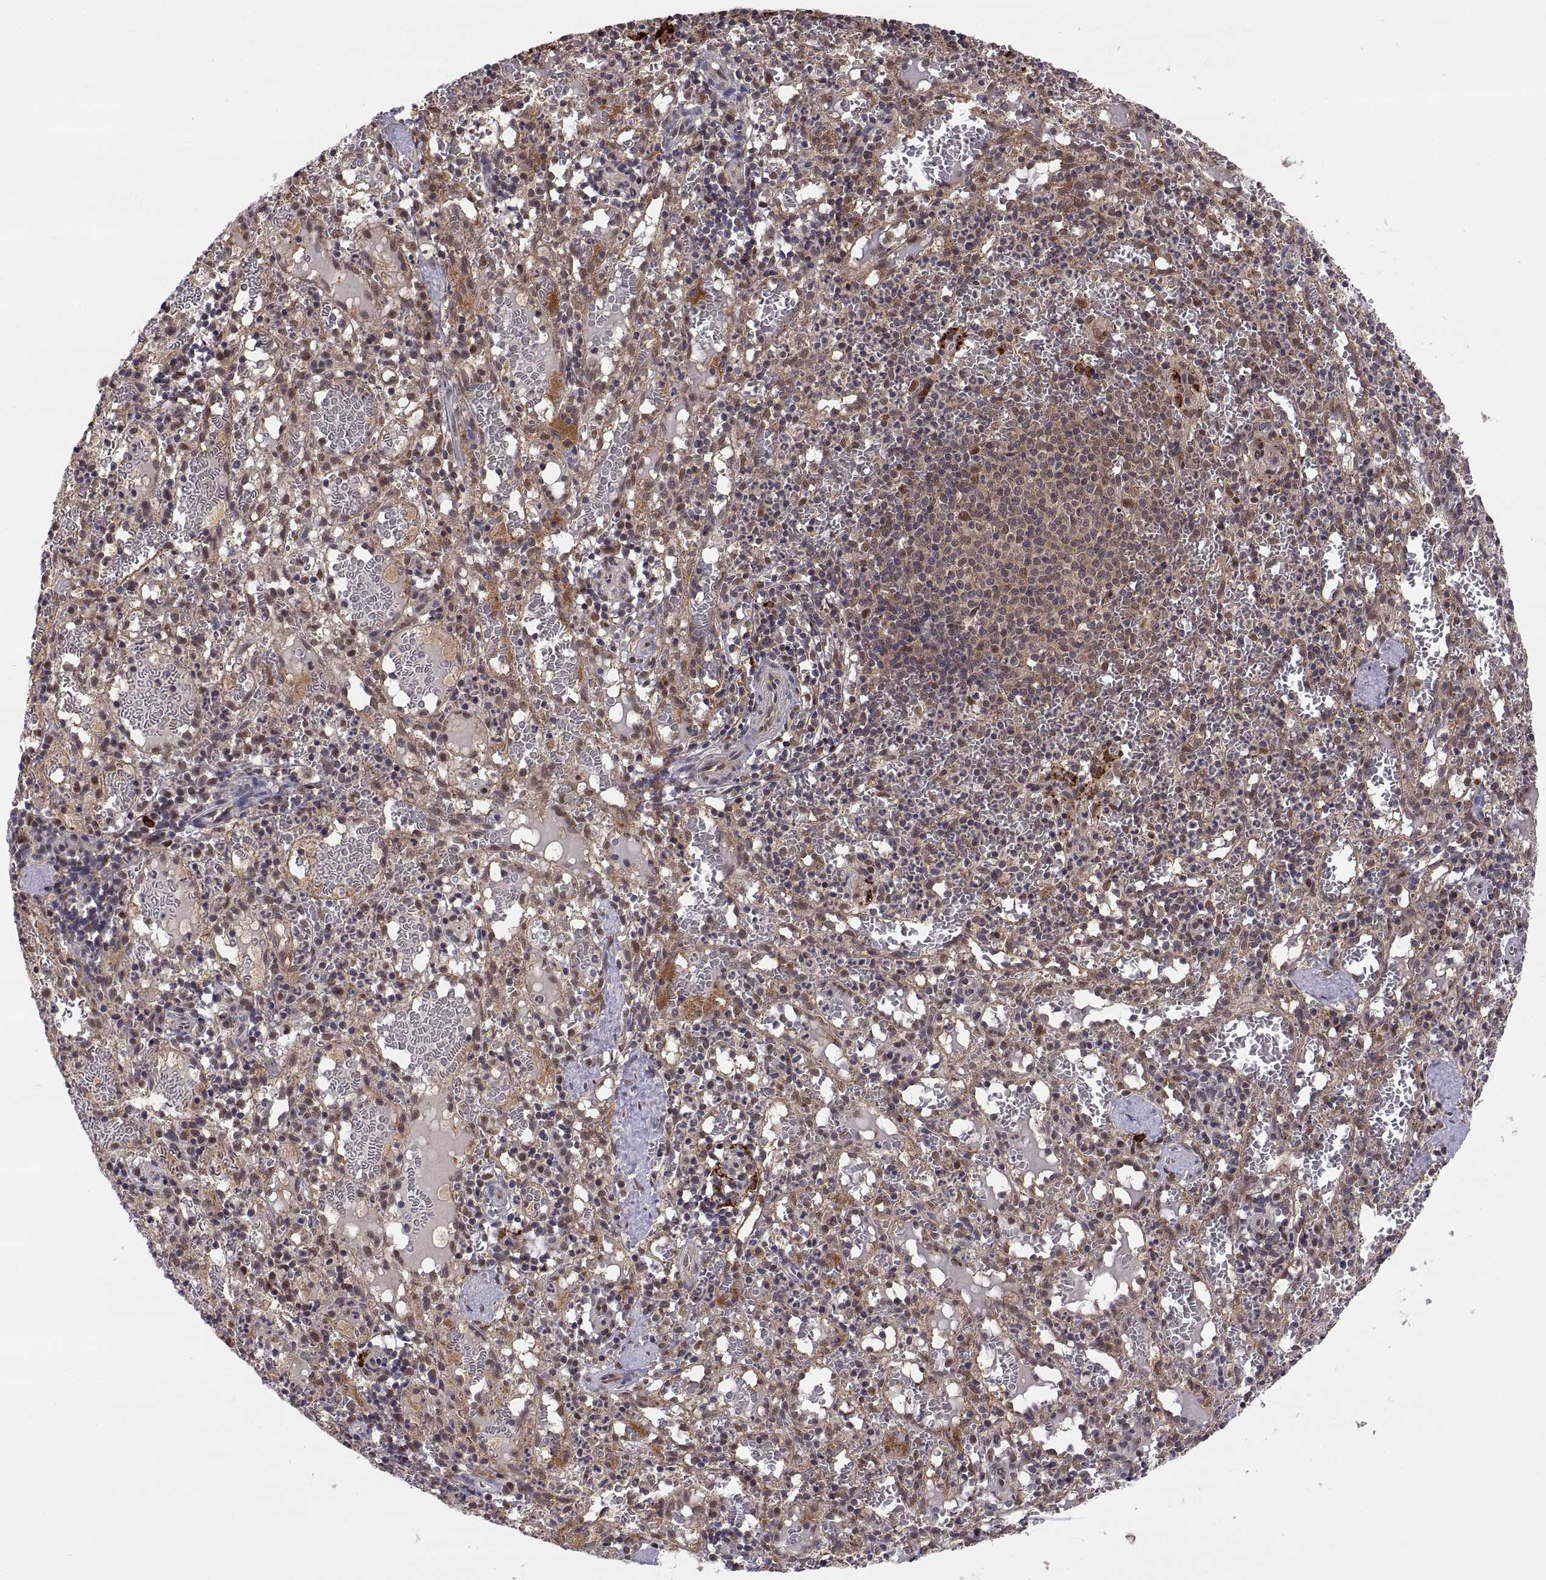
{"staining": {"intensity": "weak", "quantity": ">75%", "location": "cytoplasmic/membranous"}, "tissue": "spleen", "cell_type": "Cells in red pulp", "image_type": "normal", "snomed": [{"axis": "morphology", "description": "Normal tissue, NOS"}, {"axis": "topography", "description": "Spleen"}], "caption": "Immunohistochemistry histopathology image of unremarkable spleen: spleen stained using IHC demonstrates low levels of weak protein expression localized specifically in the cytoplasmic/membranous of cells in red pulp, appearing as a cytoplasmic/membranous brown color.", "gene": "PSMC2", "patient": {"sex": "male", "age": 11}}